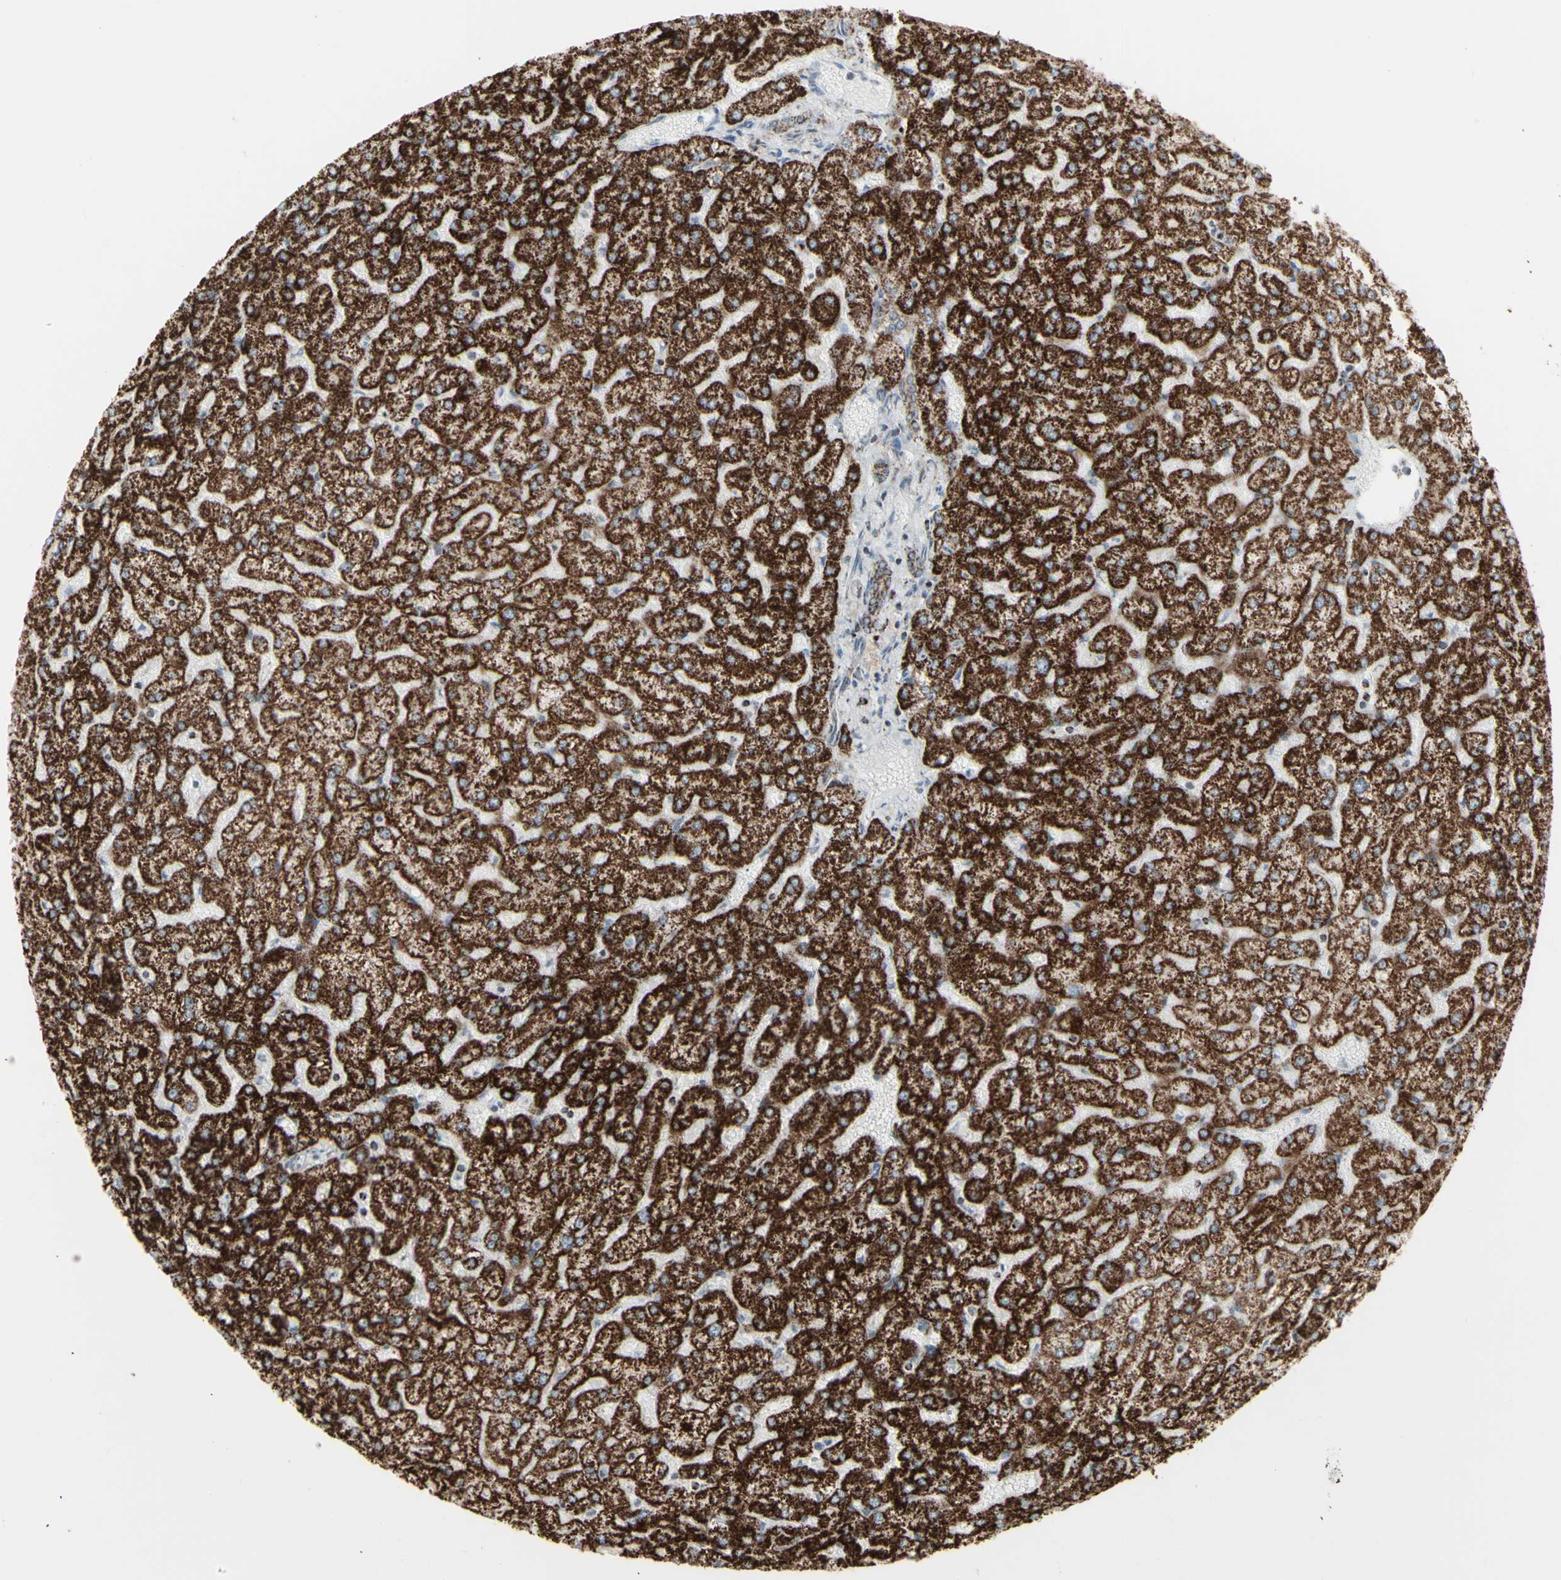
{"staining": {"intensity": "moderate", "quantity": ">75%", "location": "cytoplasmic/membranous"}, "tissue": "liver", "cell_type": "Cholangiocytes", "image_type": "normal", "snomed": [{"axis": "morphology", "description": "Normal tissue, NOS"}, {"axis": "topography", "description": "Liver"}], "caption": "IHC photomicrograph of normal liver: liver stained using immunohistochemistry exhibits medium levels of moderate protein expression localized specifically in the cytoplasmic/membranous of cholangiocytes, appearing as a cytoplasmic/membranous brown color.", "gene": "PLGRKT", "patient": {"sex": "female", "age": 32}}